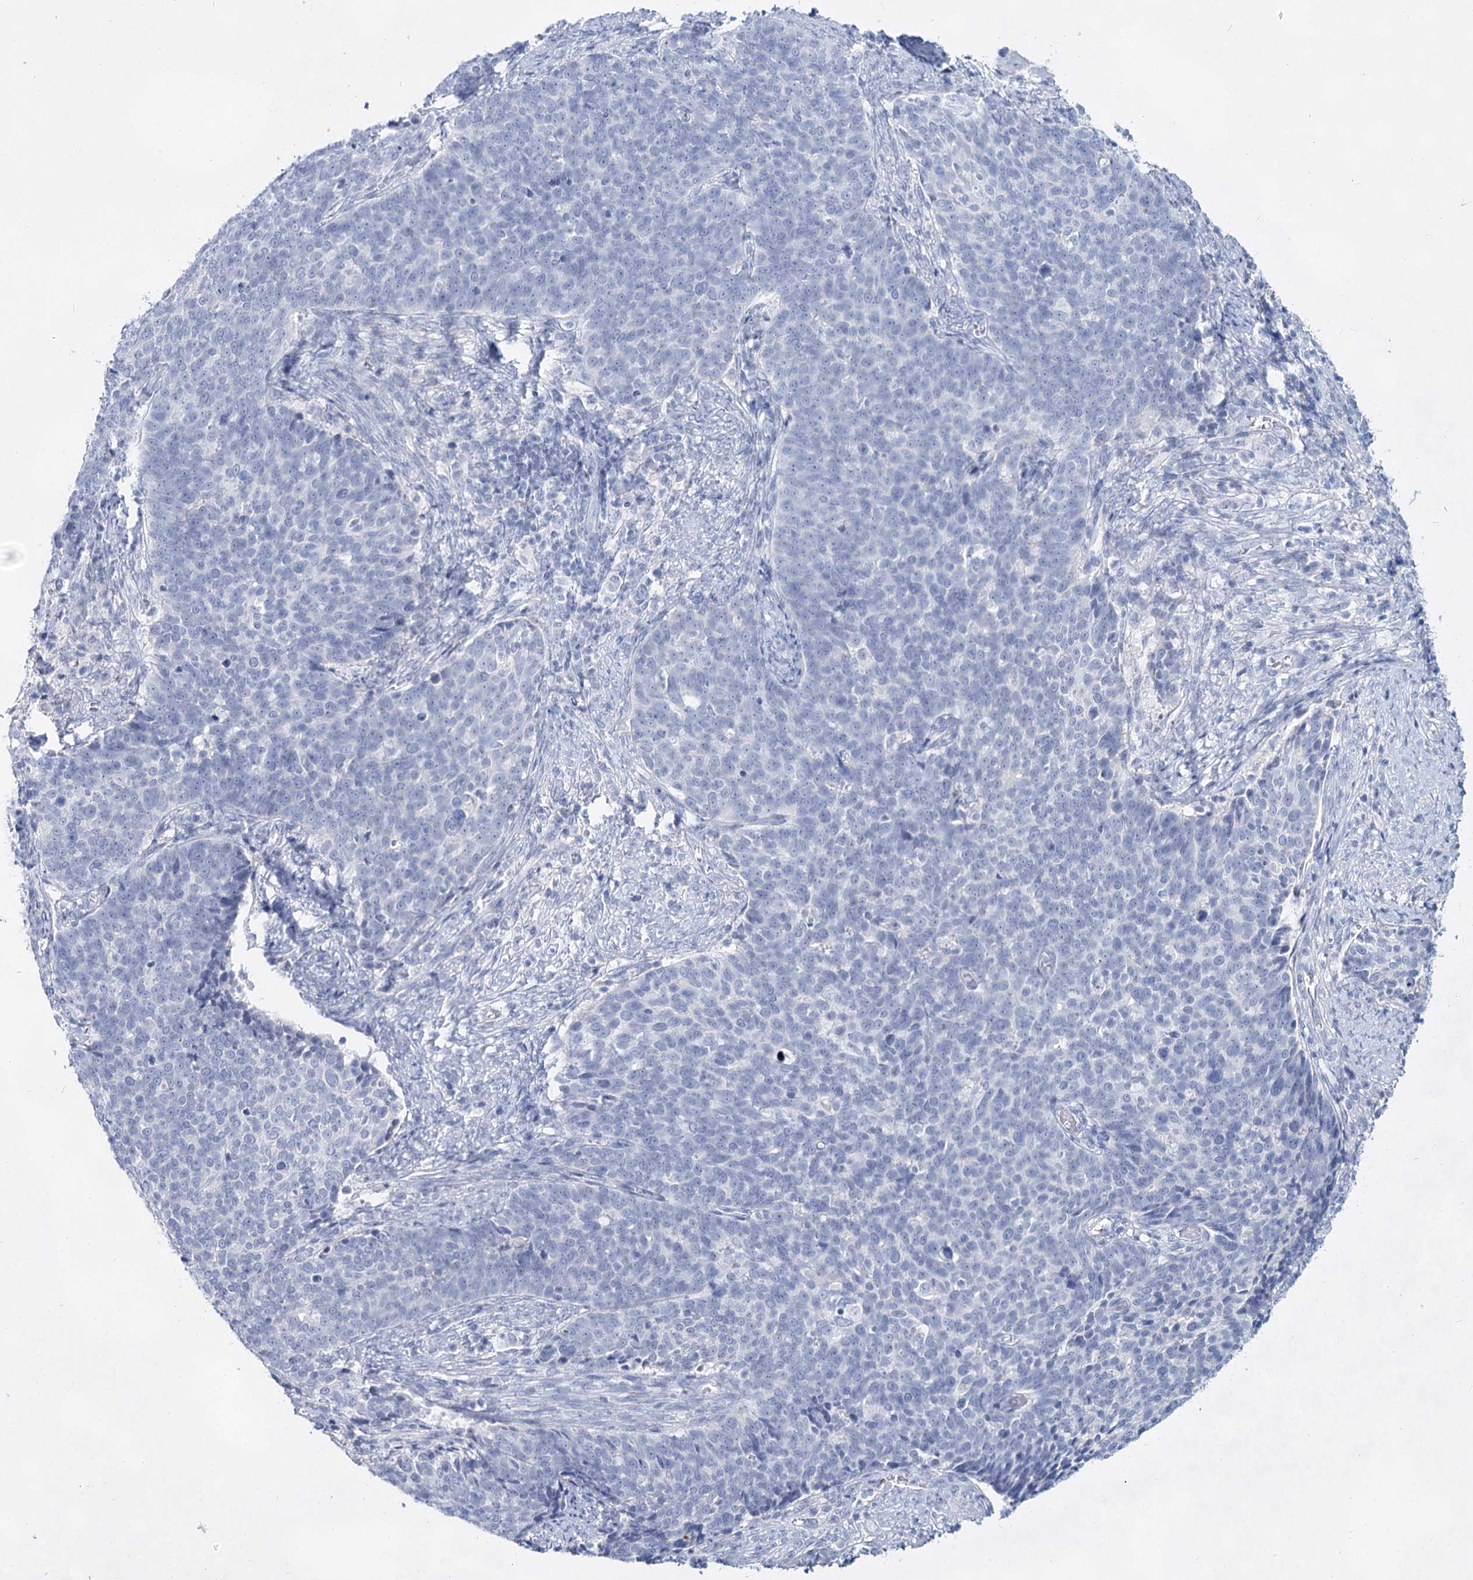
{"staining": {"intensity": "negative", "quantity": "none", "location": "none"}, "tissue": "cervical cancer", "cell_type": "Tumor cells", "image_type": "cancer", "snomed": [{"axis": "morphology", "description": "Squamous cell carcinoma, NOS"}, {"axis": "topography", "description": "Cervix"}], "caption": "Squamous cell carcinoma (cervical) stained for a protein using immunohistochemistry exhibits no staining tumor cells.", "gene": "SLC17A2", "patient": {"sex": "female", "age": 39}}